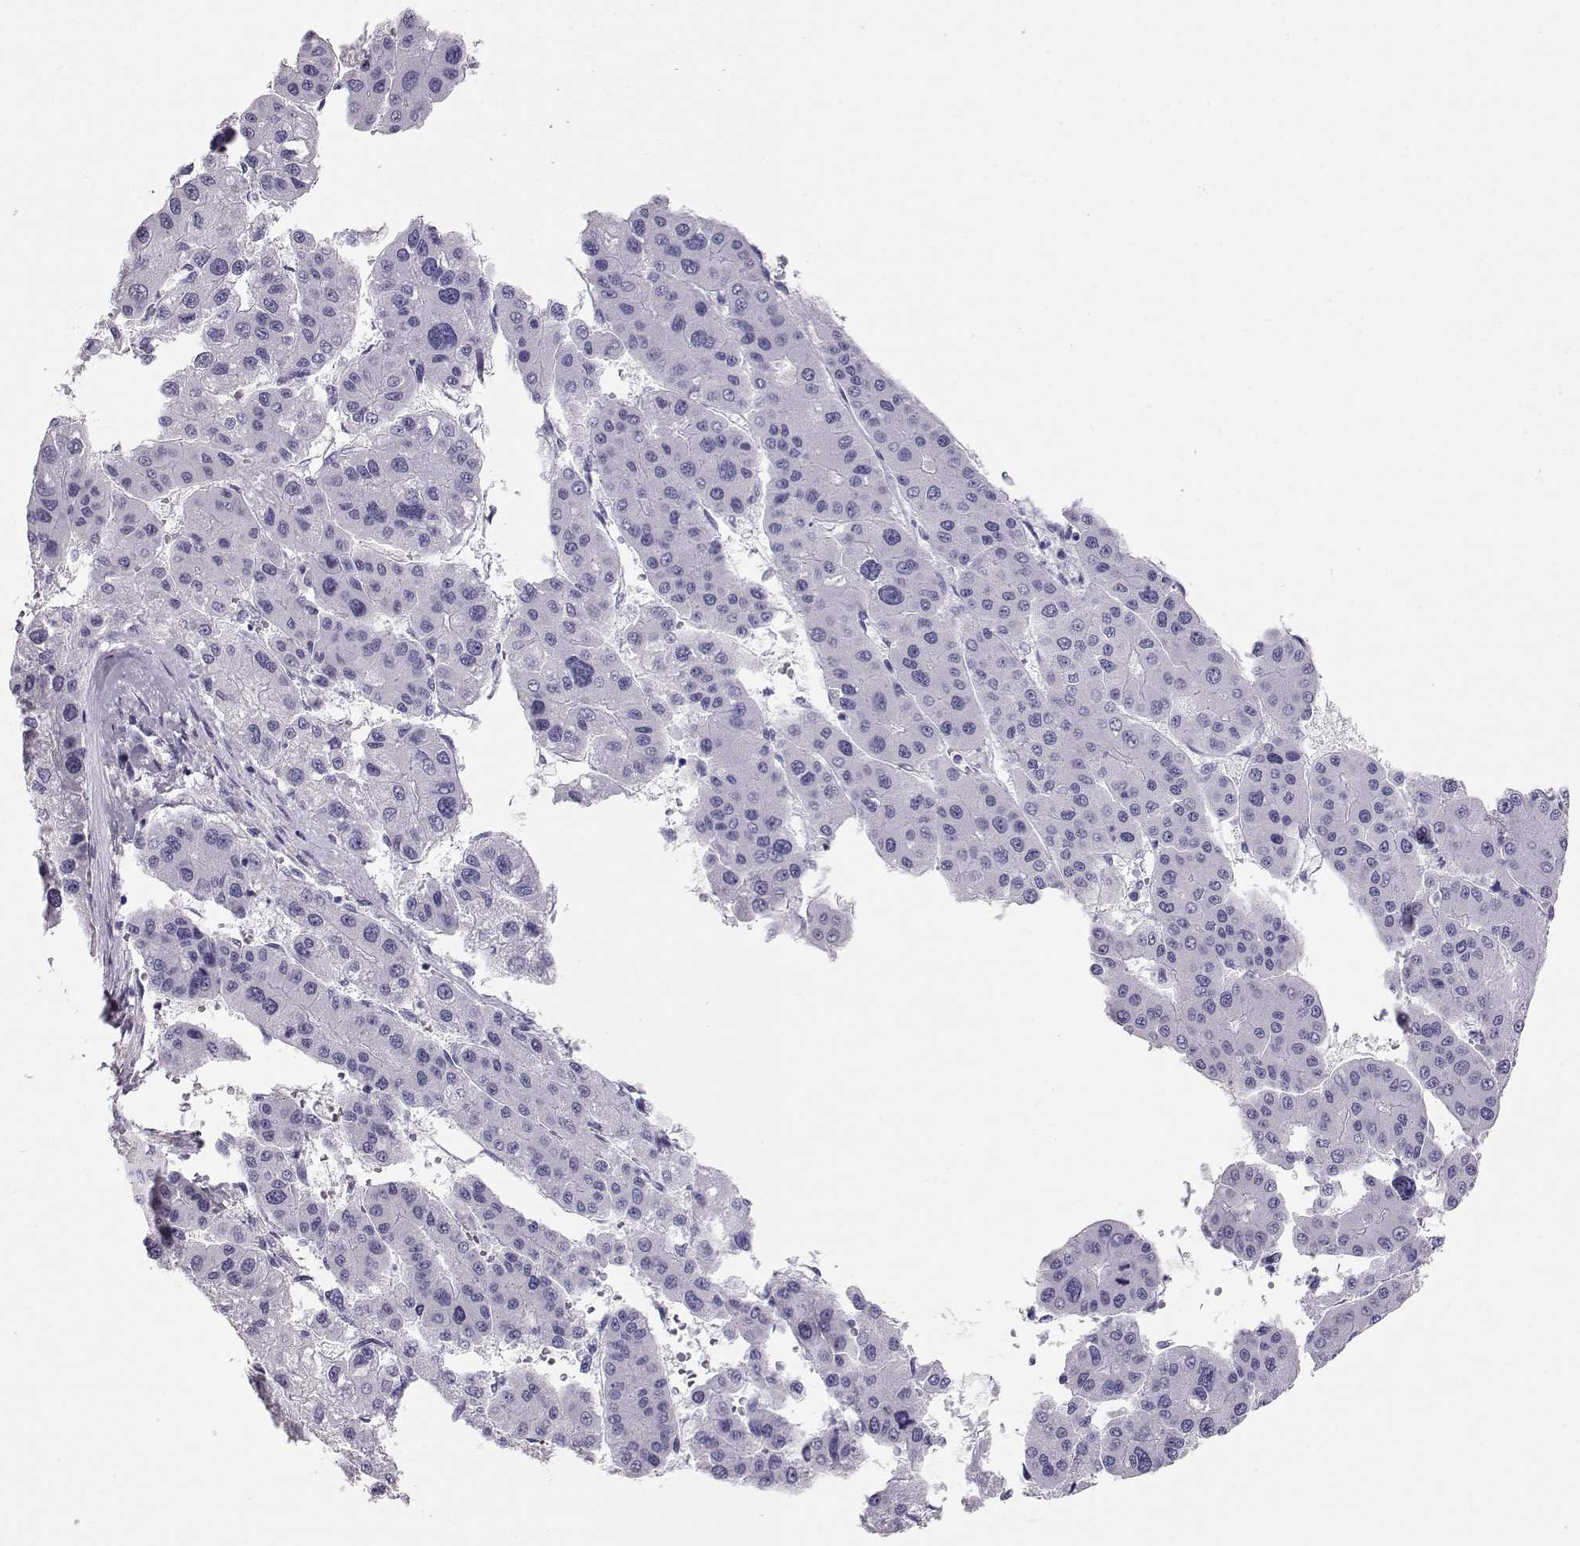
{"staining": {"intensity": "negative", "quantity": "none", "location": "none"}, "tissue": "liver cancer", "cell_type": "Tumor cells", "image_type": "cancer", "snomed": [{"axis": "morphology", "description": "Carcinoma, Hepatocellular, NOS"}, {"axis": "topography", "description": "Liver"}], "caption": "IHC of hepatocellular carcinoma (liver) demonstrates no staining in tumor cells.", "gene": "RD3", "patient": {"sex": "male", "age": 73}}